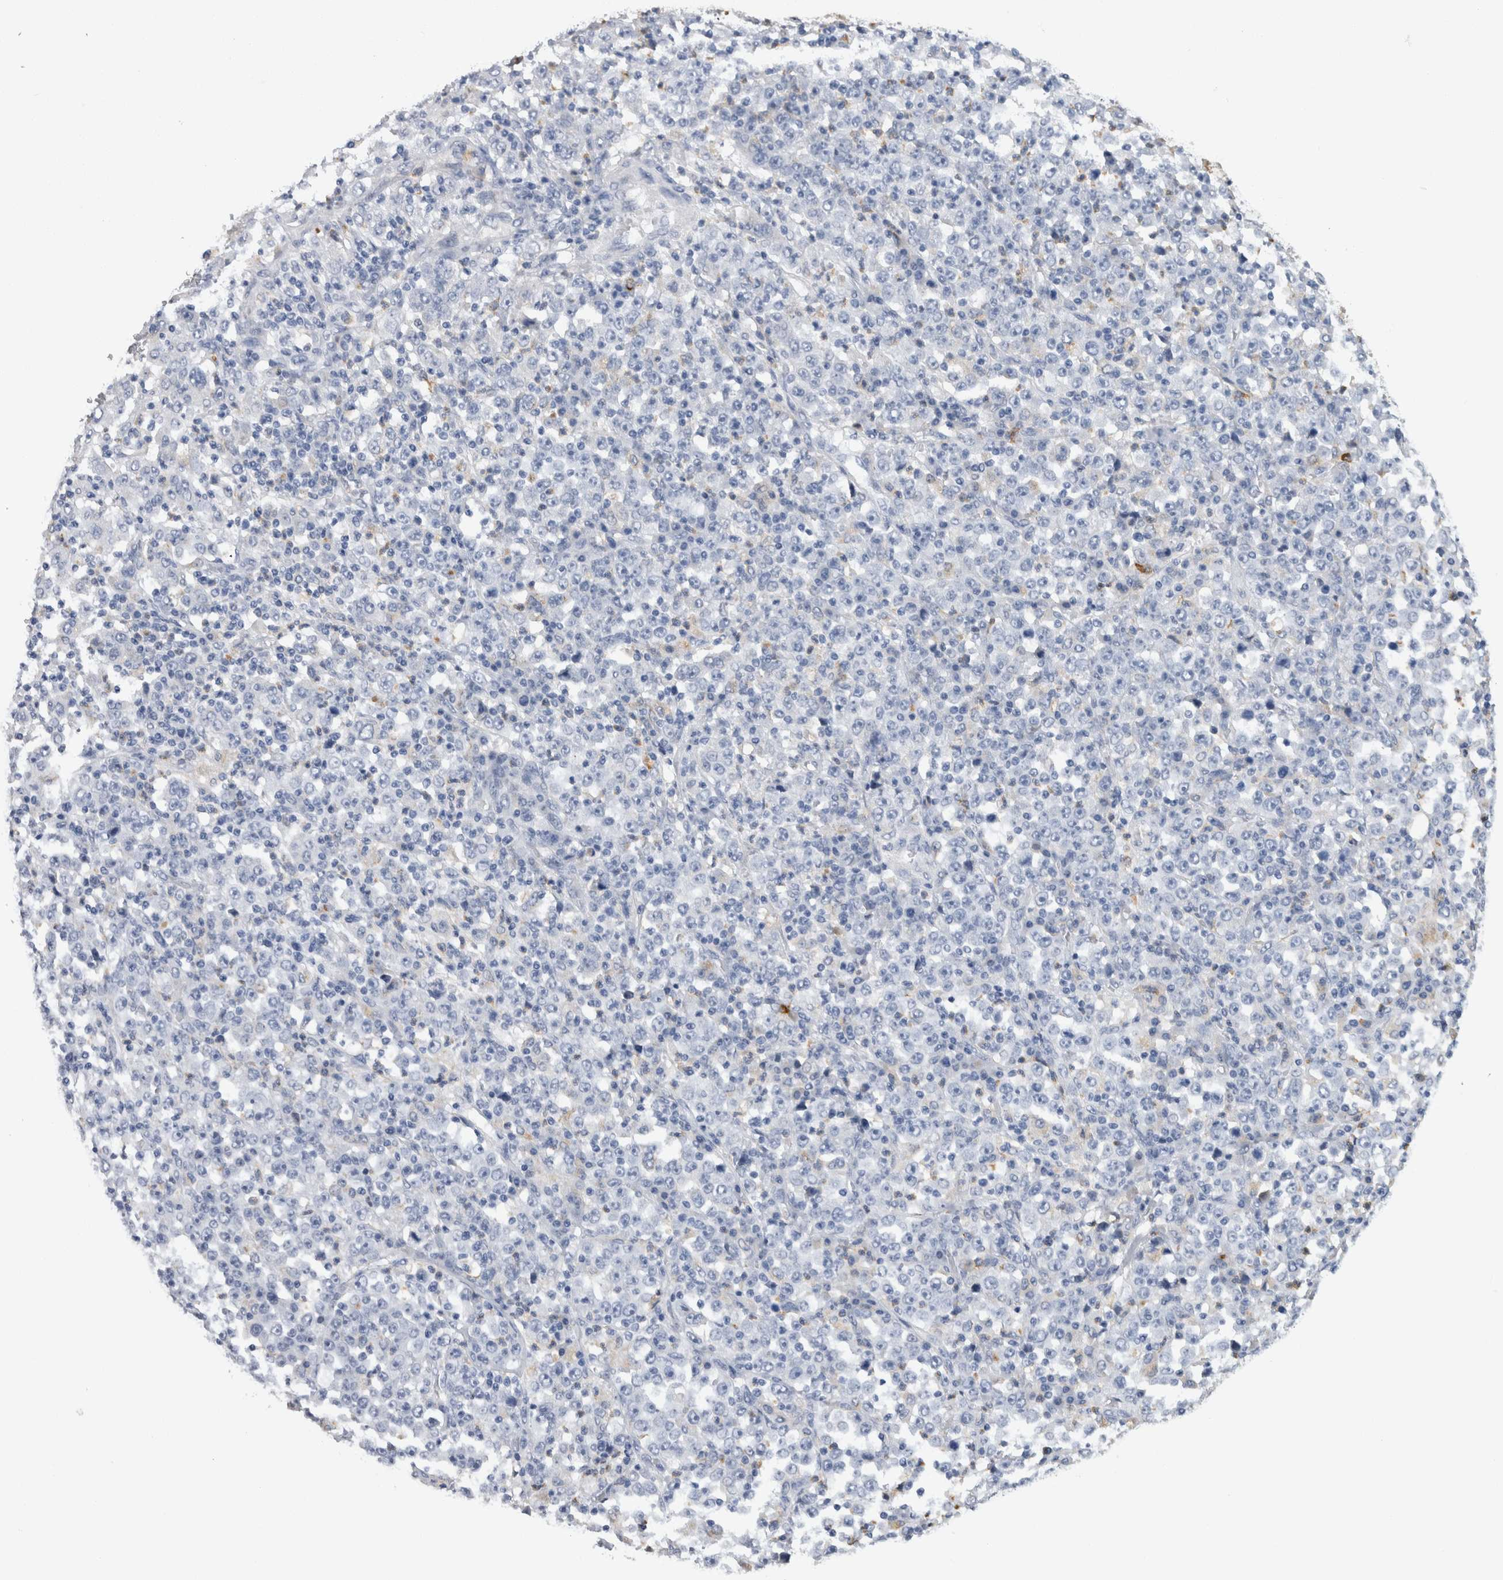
{"staining": {"intensity": "negative", "quantity": "none", "location": "none"}, "tissue": "stomach cancer", "cell_type": "Tumor cells", "image_type": "cancer", "snomed": [{"axis": "morphology", "description": "Normal tissue, NOS"}, {"axis": "morphology", "description": "Adenocarcinoma, NOS"}, {"axis": "topography", "description": "Stomach, upper"}, {"axis": "topography", "description": "Stomach"}], "caption": "Human stomach cancer (adenocarcinoma) stained for a protein using immunohistochemistry shows no positivity in tumor cells.", "gene": "CD63", "patient": {"sex": "male", "age": 59}}